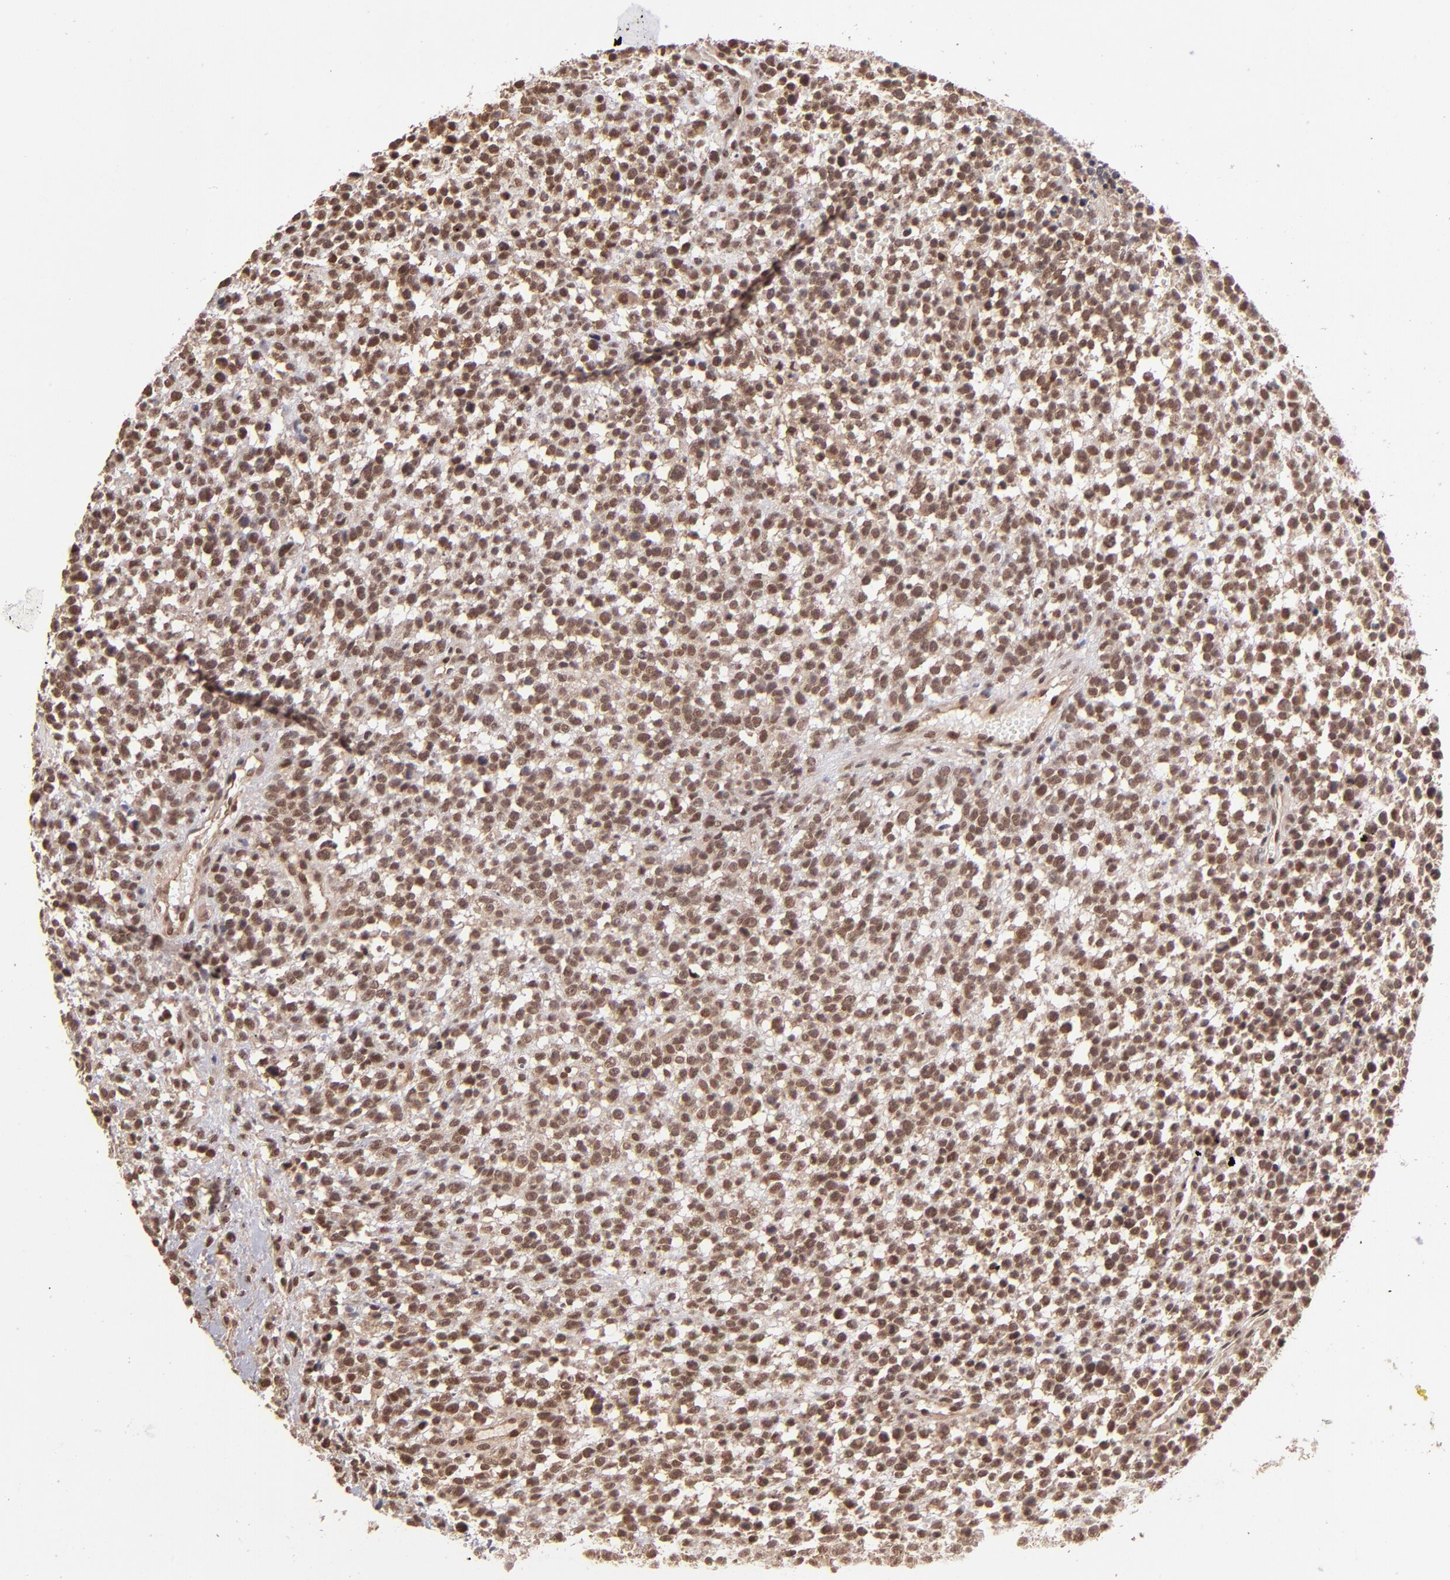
{"staining": {"intensity": "moderate", "quantity": ">75%", "location": "nuclear"}, "tissue": "glioma", "cell_type": "Tumor cells", "image_type": "cancer", "snomed": [{"axis": "morphology", "description": "Glioma, malignant, High grade"}, {"axis": "topography", "description": "Brain"}], "caption": "A medium amount of moderate nuclear staining is present in approximately >75% of tumor cells in glioma tissue.", "gene": "TERF2", "patient": {"sex": "male", "age": 66}}